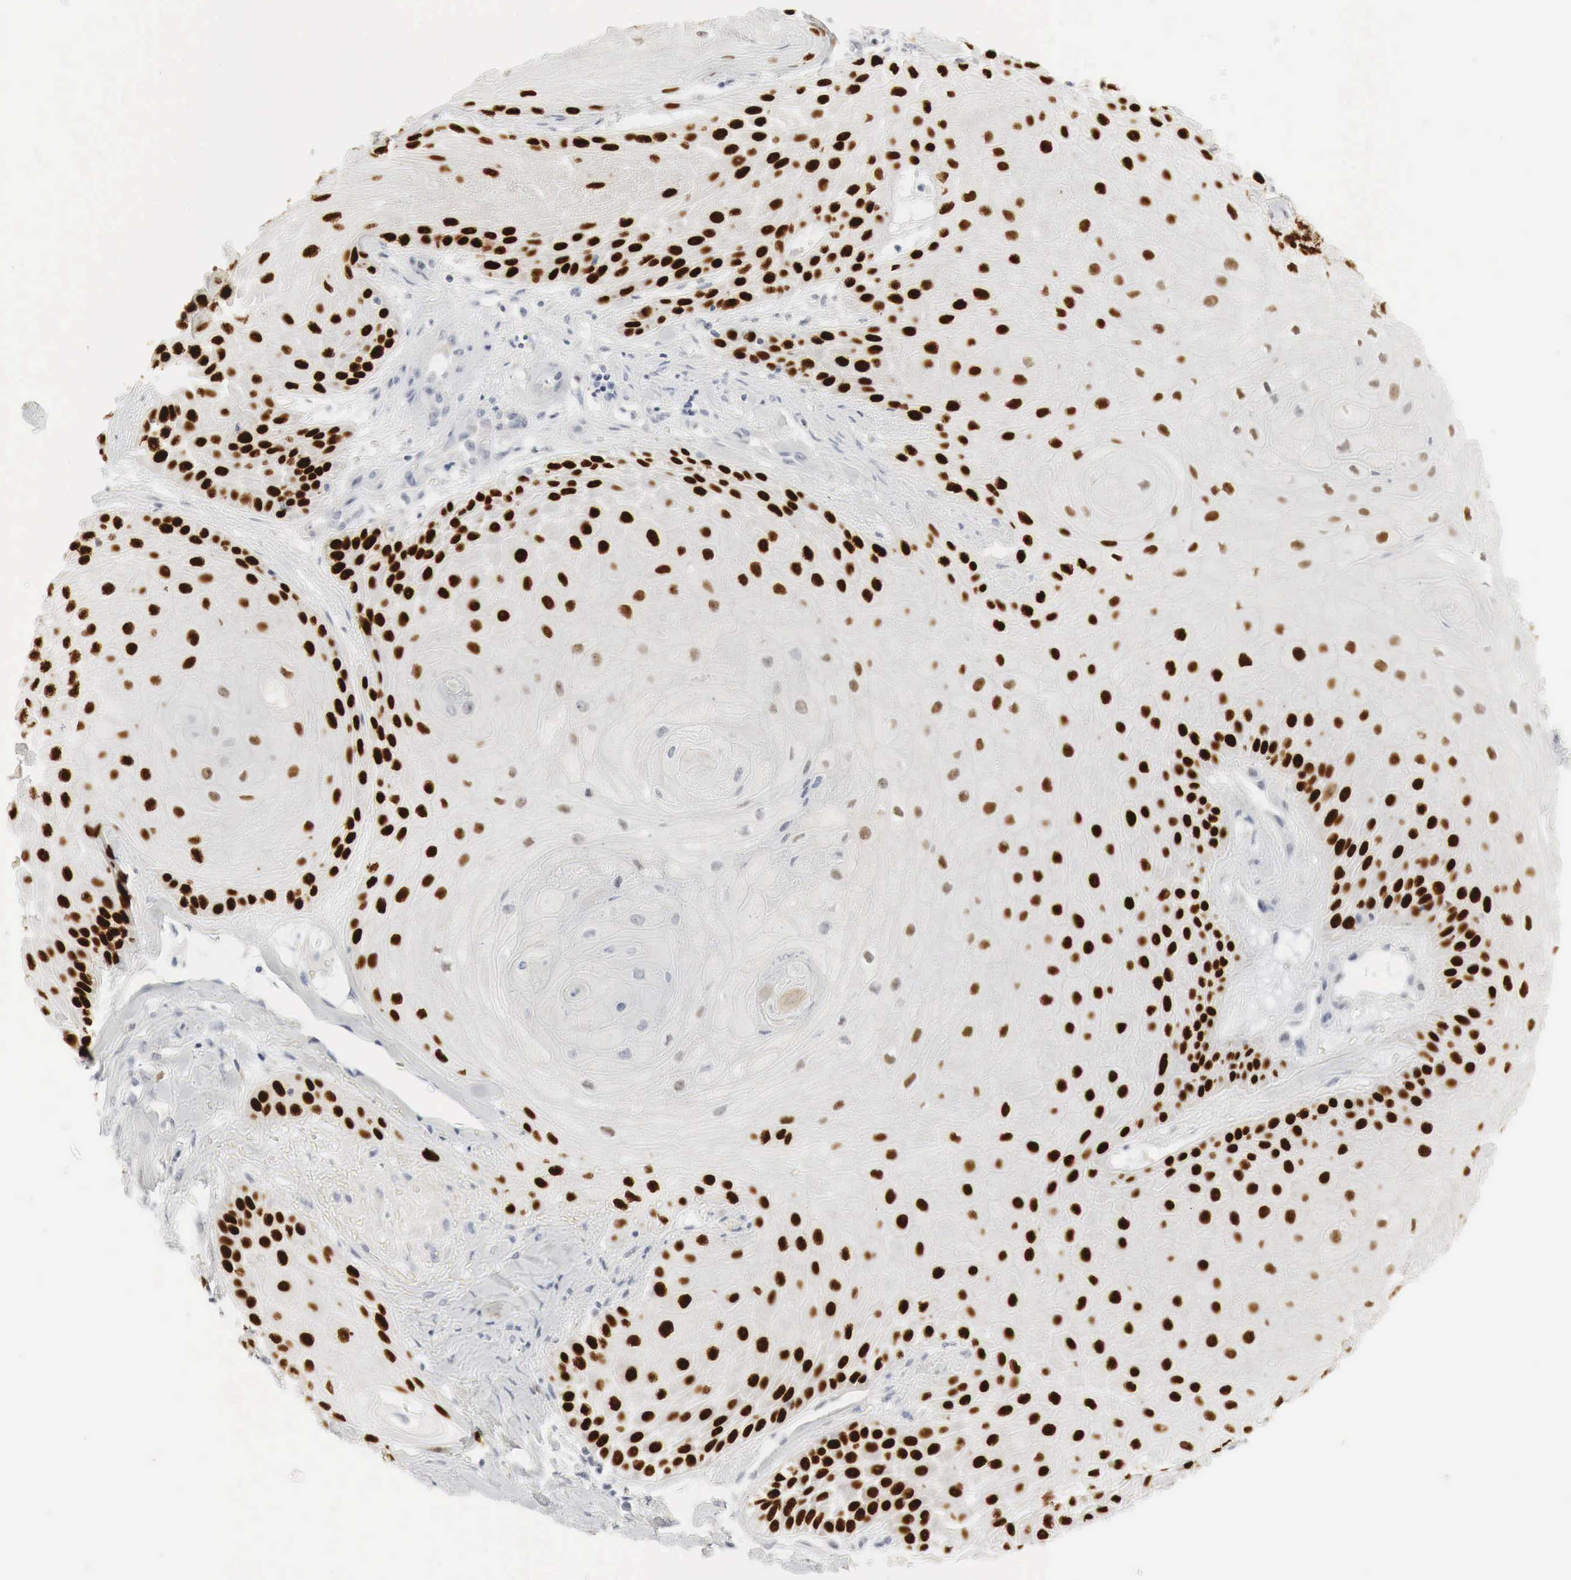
{"staining": {"intensity": "strong", "quantity": "25%-75%", "location": "nuclear"}, "tissue": "skin cancer", "cell_type": "Tumor cells", "image_type": "cancer", "snomed": [{"axis": "morphology", "description": "Squamous cell carcinoma, NOS"}, {"axis": "topography", "description": "Skin"}], "caption": "This image exhibits immunohistochemistry staining of skin squamous cell carcinoma, with high strong nuclear staining in approximately 25%-75% of tumor cells.", "gene": "TP63", "patient": {"sex": "male", "age": 57}}